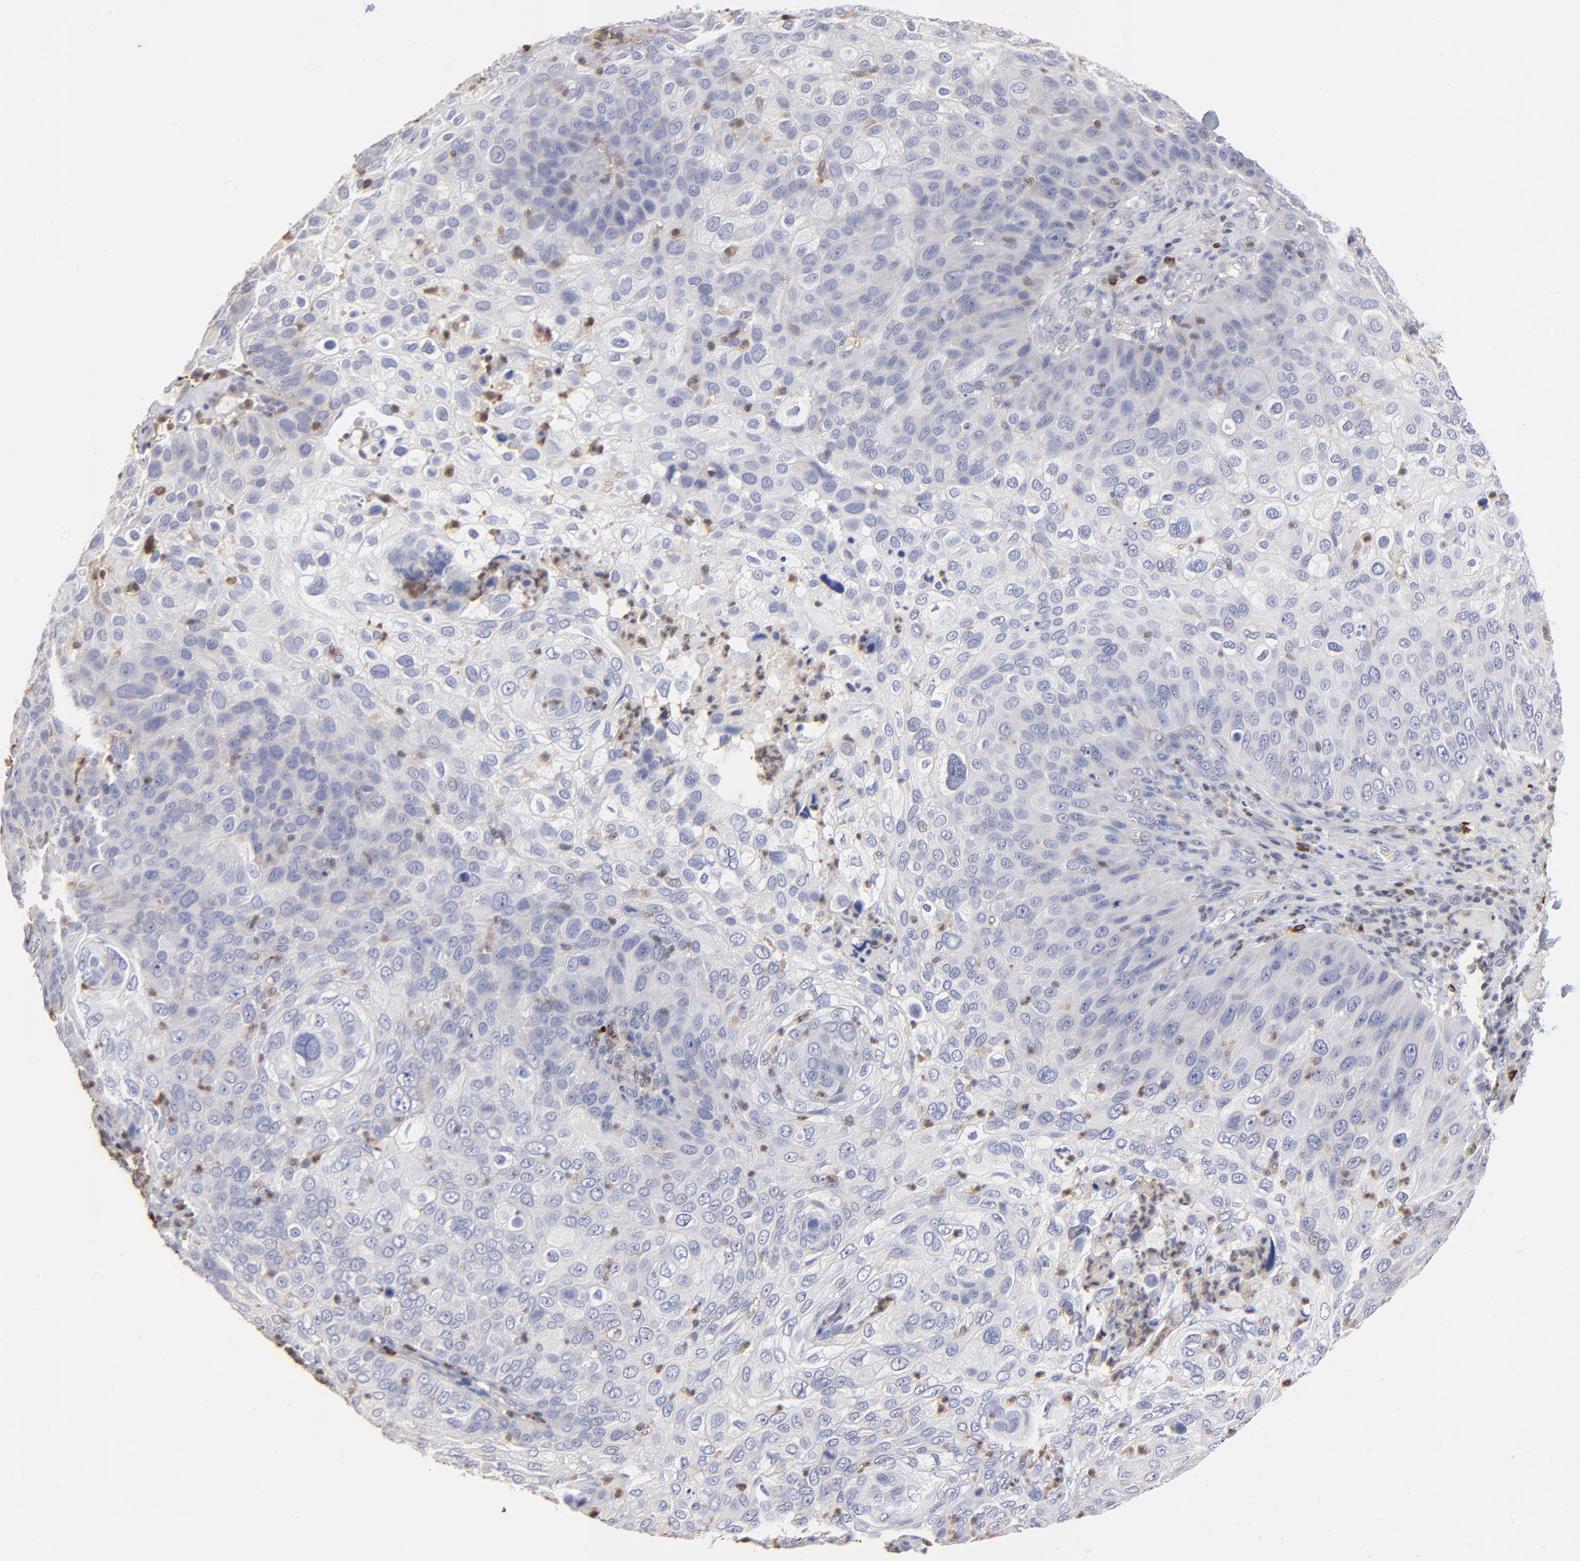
{"staining": {"intensity": "negative", "quantity": "none", "location": "none"}, "tissue": "skin cancer", "cell_type": "Tumor cells", "image_type": "cancer", "snomed": [{"axis": "morphology", "description": "Squamous cell carcinoma, NOS"}, {"axis": "topography", "description": "Skin"}], "caption": "Immunohistochemistry image of neoplastic tissue: squamous cell carcinoma (skin) stained with DAB (3,3'-diaminobenzidine) shows no significant protein positivity in tumor cells.", "gene": "TBXT", "patient": {"sex": "male", "age": 87}}